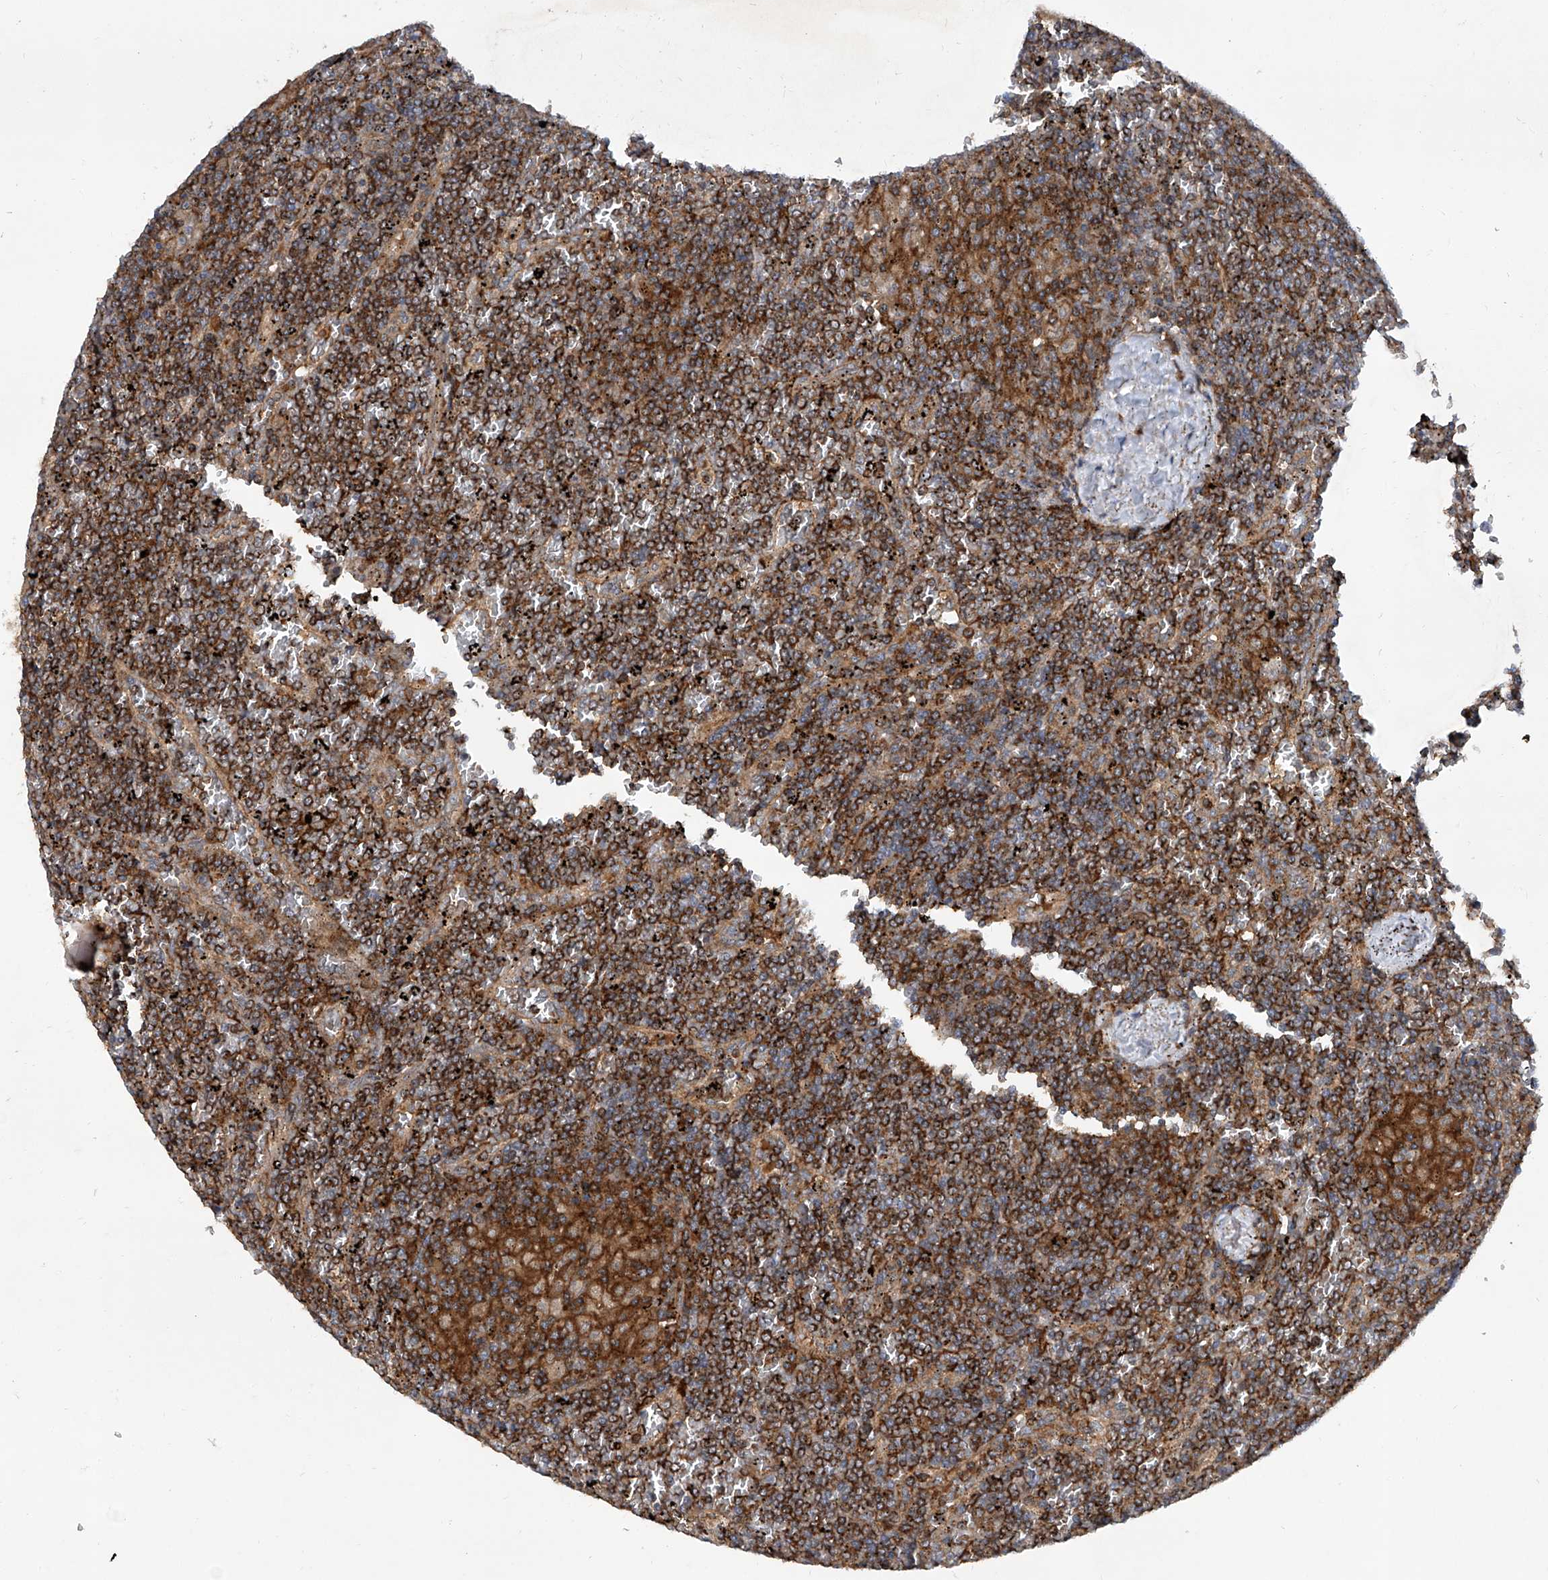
{"staining": {"intensity": "strong", "quantity": ">75%", "location": "cytoplasmic/membranous"}, "tissue": "lymphoma", "cell_type": "Tumor cells", "image_type": "cancer", "snomed": [{"axis": "morphology", "description": "Malignant lymphoma, non-Hodgkin's type, Low grade"}, {"axis": "topography", "description": "Spleen"}], "caption": "Protein positivity by immunohistochemistry reveals strong cytoplasmic/membranous staining in approximately >75% of tumor cells in low-grade malignant lymphoma, non-Hodgkin's type.", "gene": "SMAP1", "patient": {"sex": "female", "age": 19}}